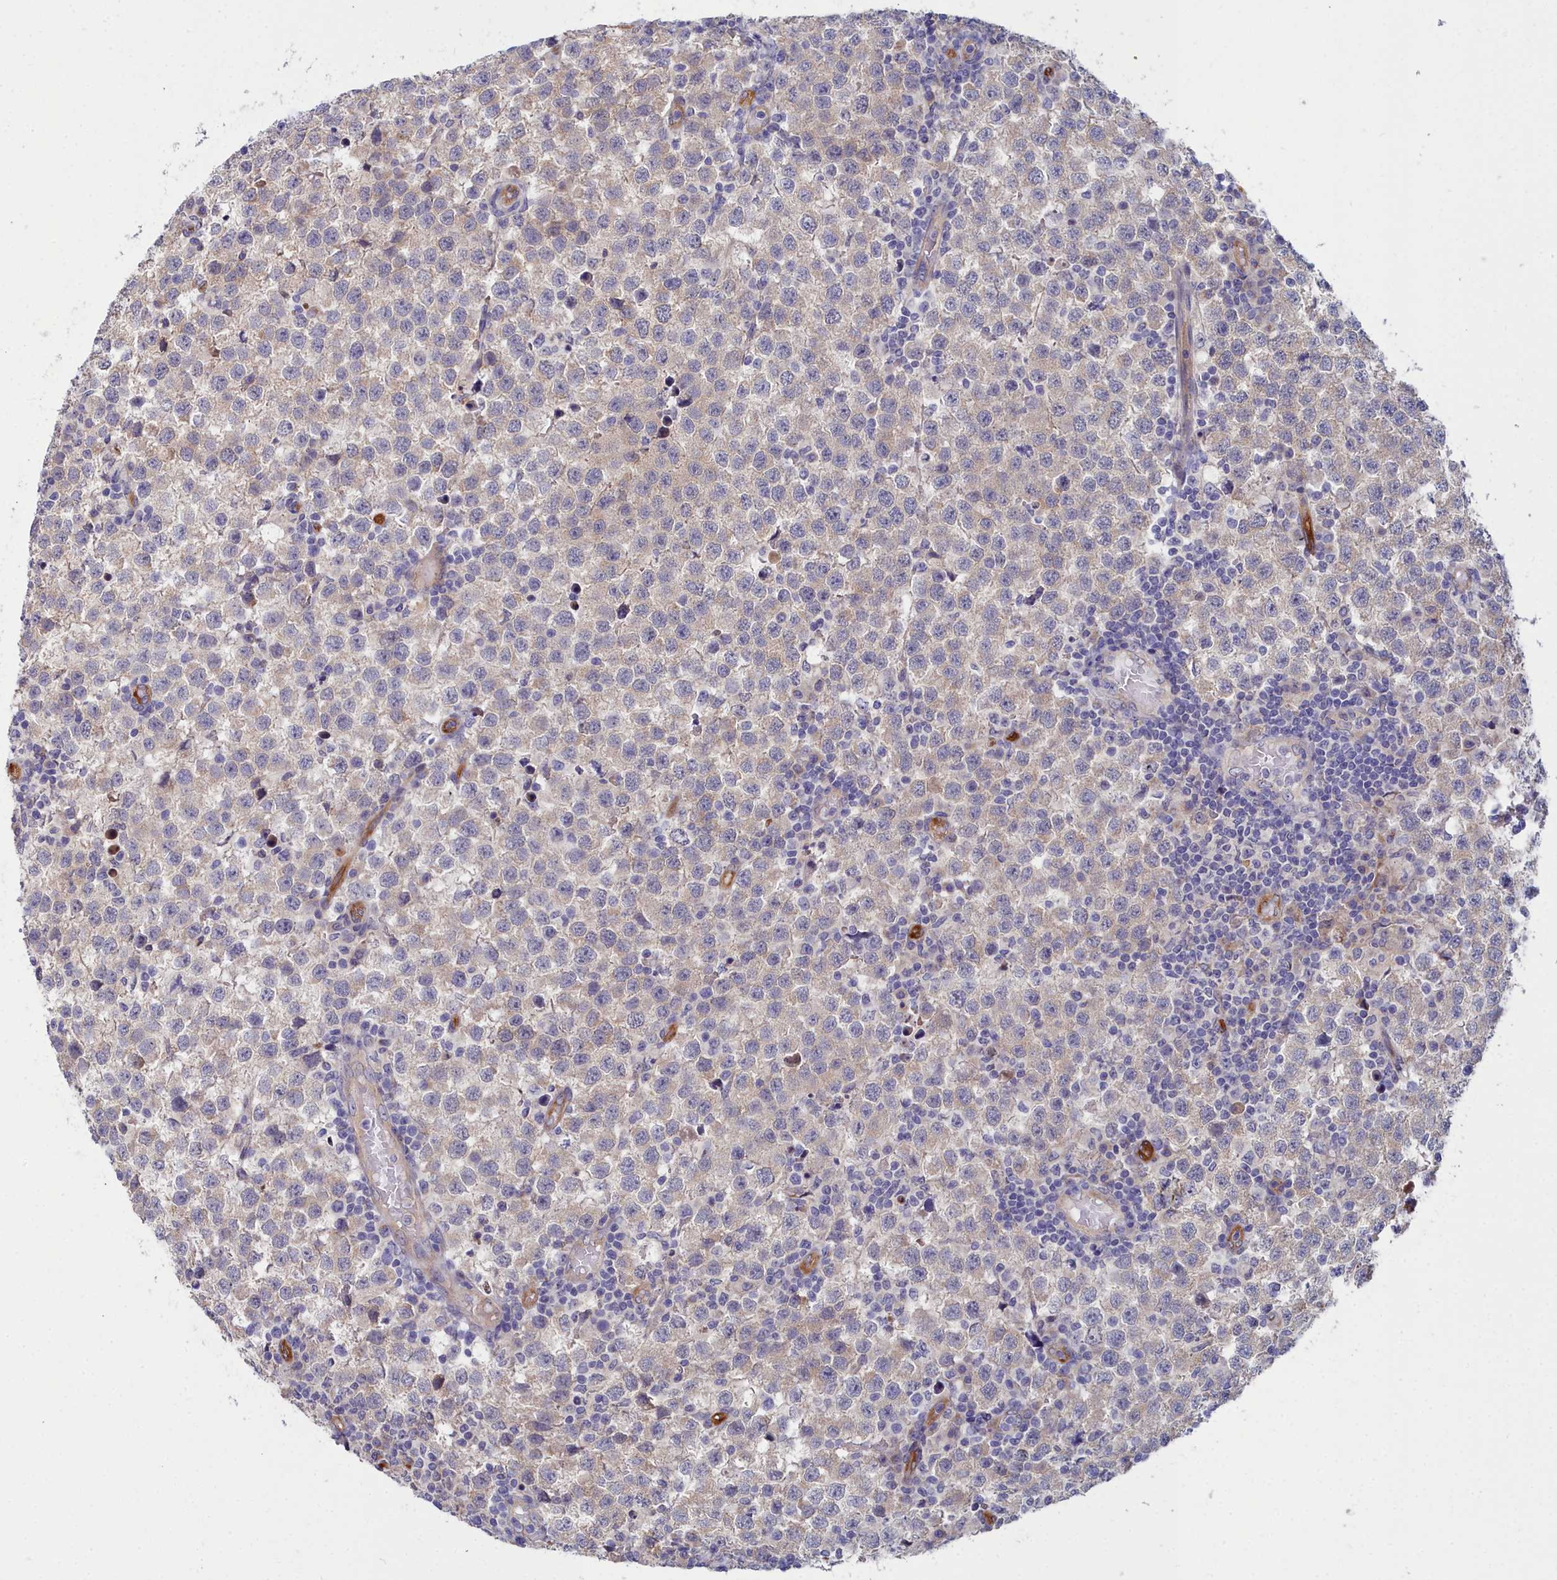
{"staining": {"intensity": "negative", "quantity": "none", "location": "none"}, "tissue": "testis cancer", "cell_type": "Tumor cells", "image_type": "cancer", "snomed": [{"axis": "morphology", "description": "Seminoma, NOS"}, {"axis": "topography", "description": "Testis"}], "caption": "The histopathology image shows no staining of tumor cells in testis cancer.", "gene": "RDX", "patient": {"sex": "male", "age": 34}}